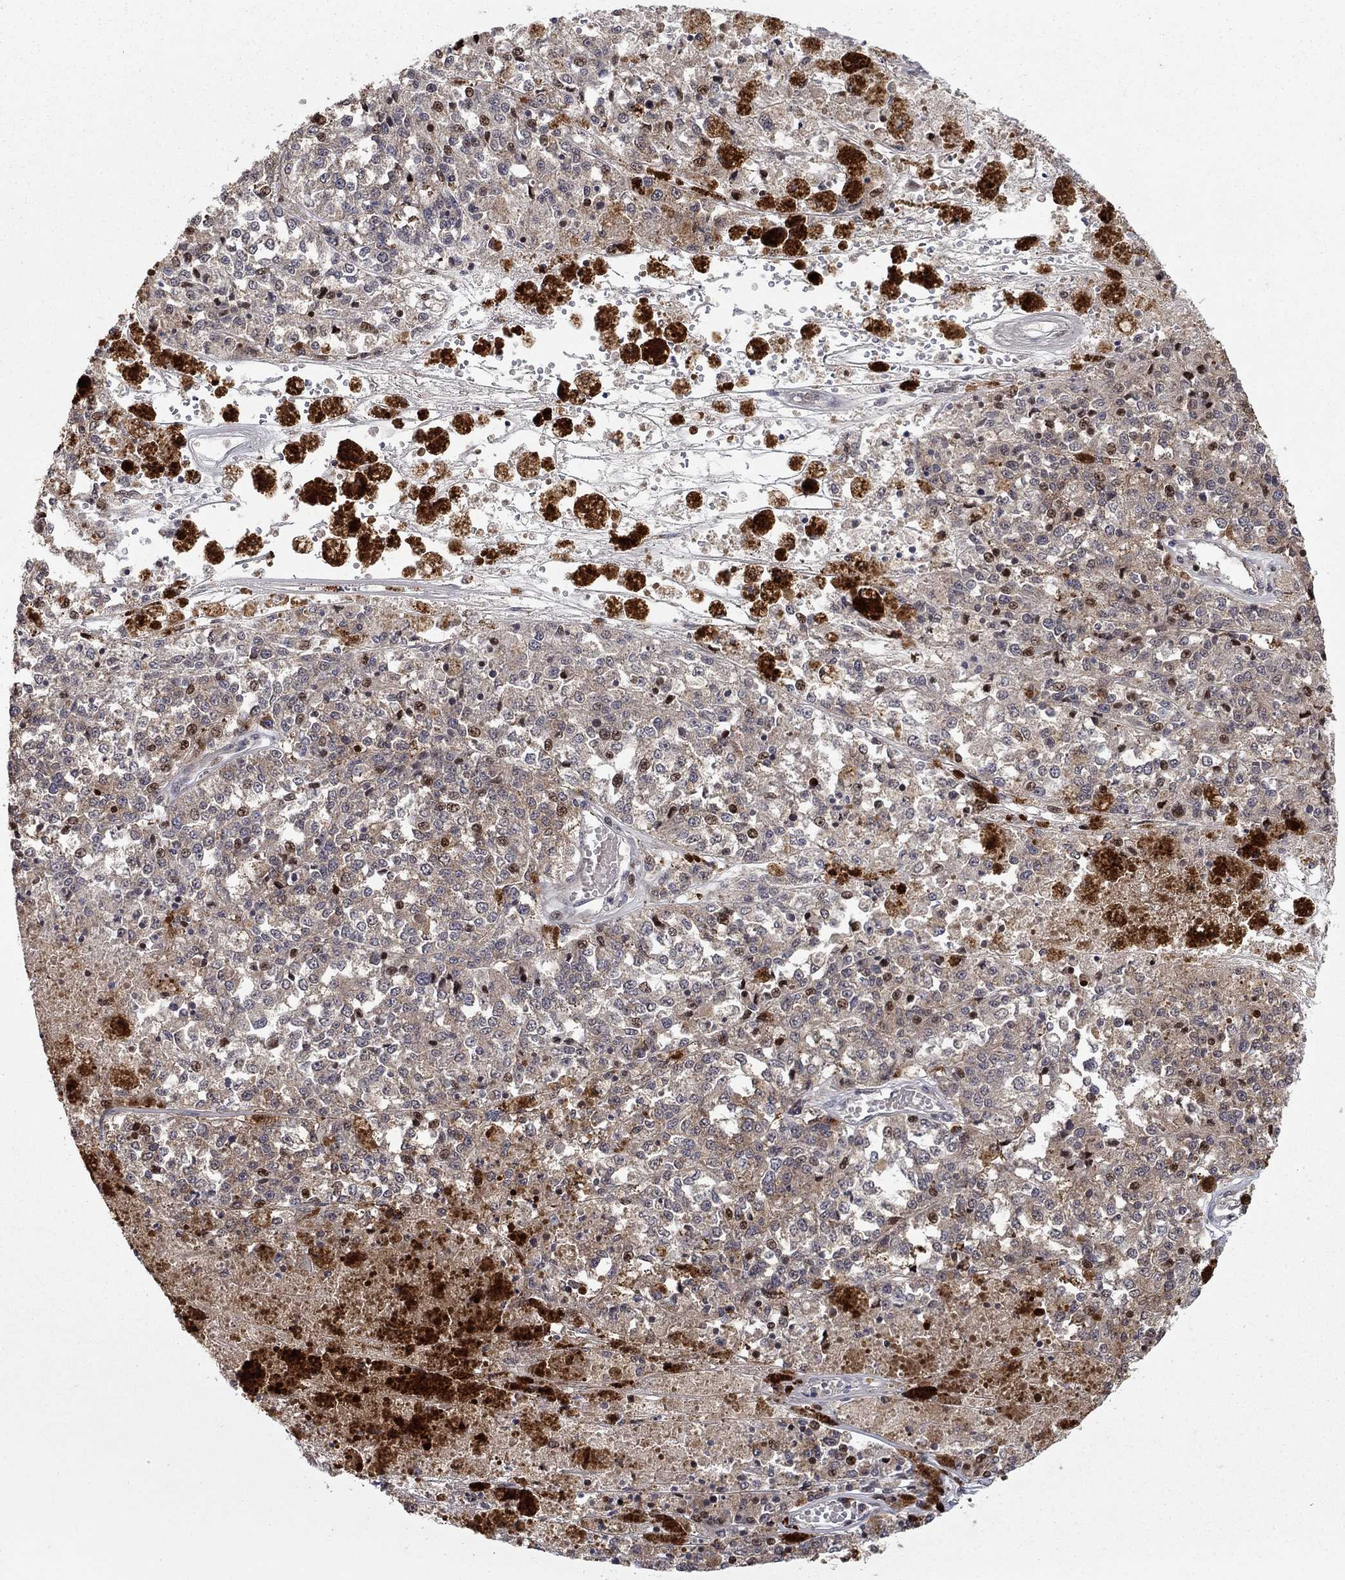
{"staining": {"intensity": "weak", "quantity": "25%-75%", "location": "cytoplasmic/membranous,nuclear"}, "tissue": "melanoma", "cell_type": "Tumor cells", "image_type": "cancer", "snomed": [{"axis": "morphology", "description": "Malignant melanoma, Metastatic site"}, {"axis": "topography", "description": "Lymph node"}], "caption": "Melanoma stained with a protein marker exhibits weak staining in tumor cells.", "gene": "LPCAT4", "patient": {"sex": "female", "age": 64}}